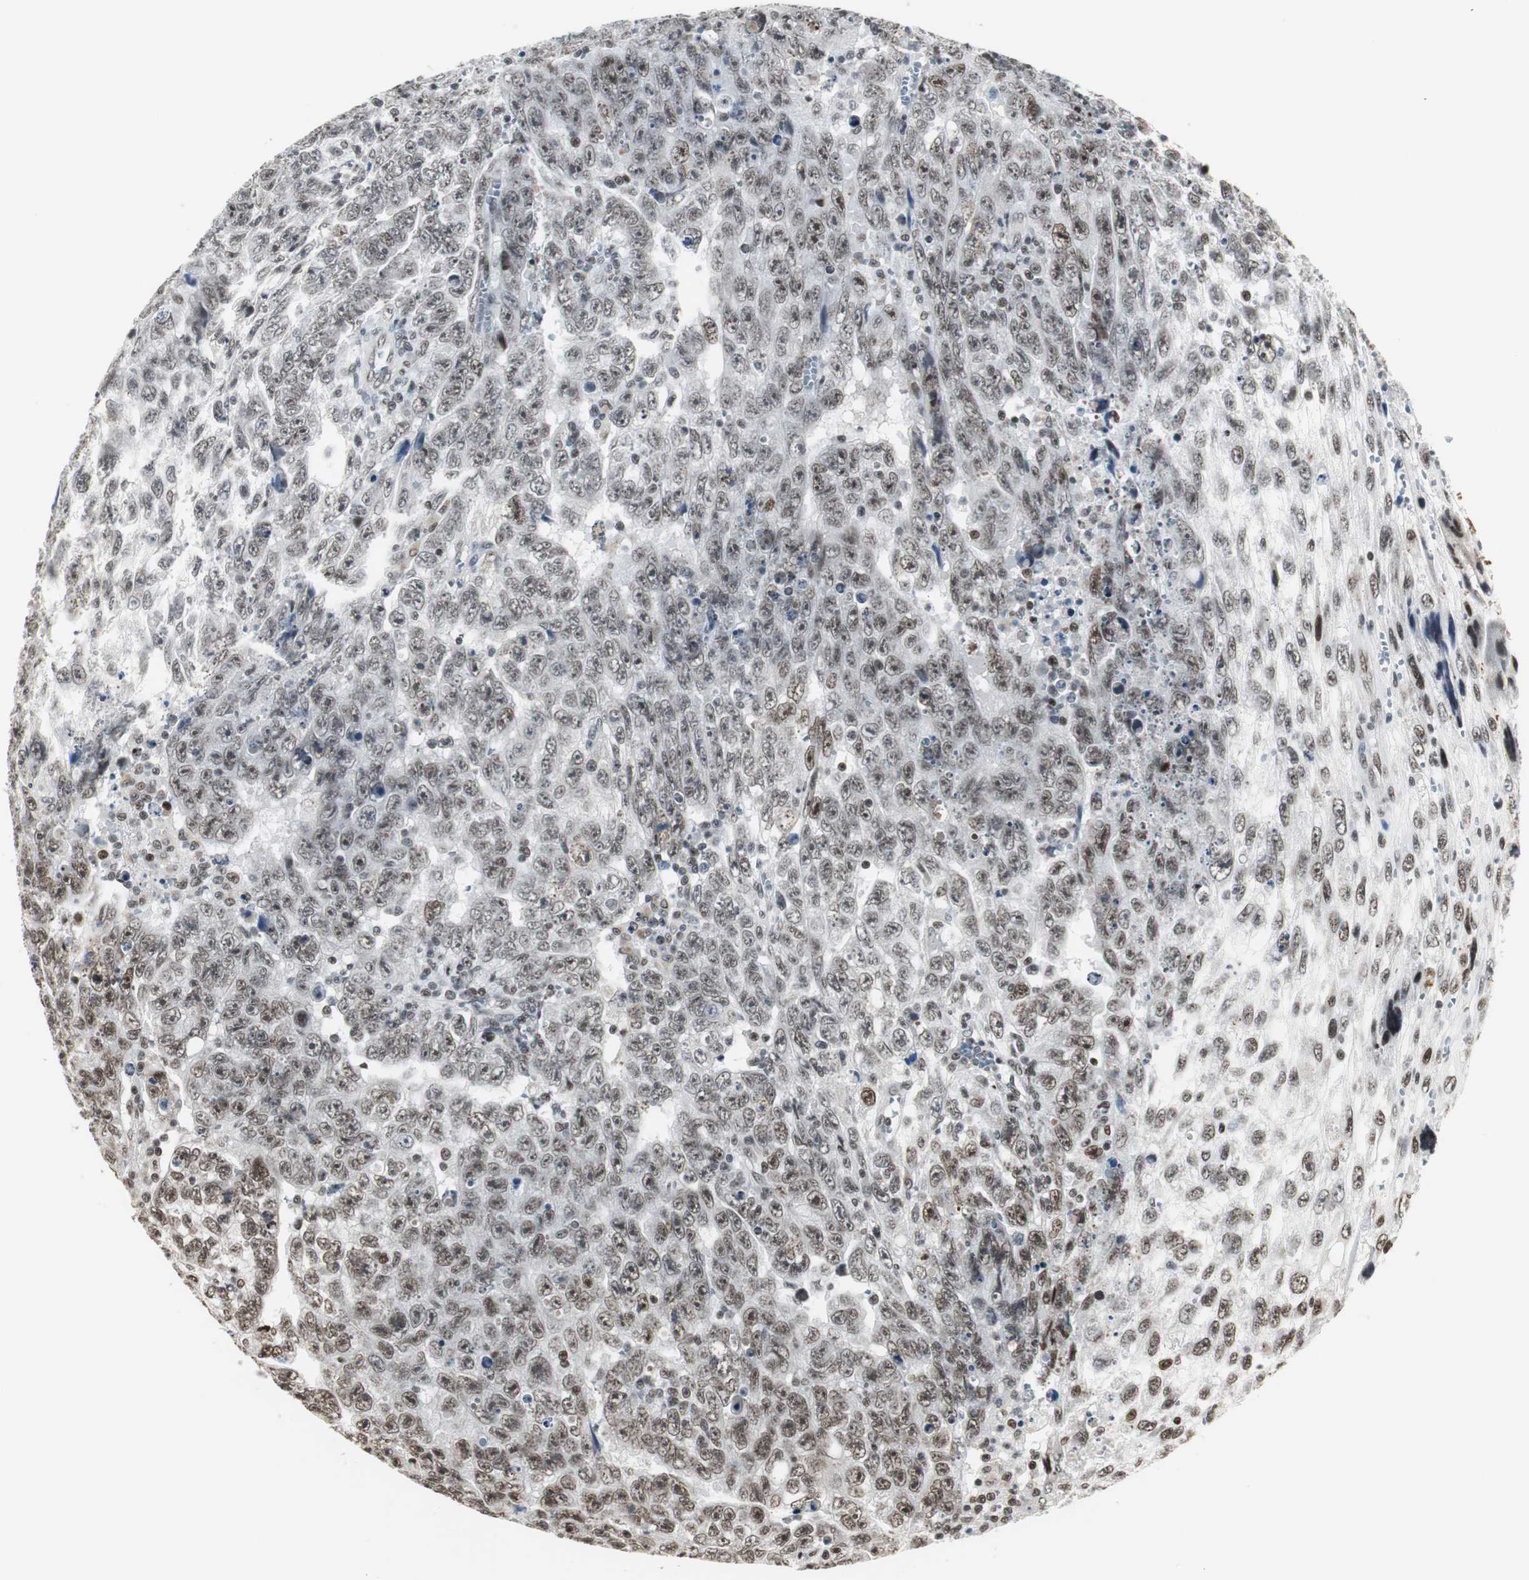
{"staining": {"intensity": "moderate", "quantity": ">75%", "location": "nuclear"}, "tissue": "testis cancer", "cell_type": "Tumor cells", "image_type": "cancer", "snomed": [{"axis": "morphology", "description": "Carcinoma, Embryonal, NOS"}, {"axis": "topography", "description": "Testis"}], "caption": "Immunohistochemical staining of testis cancer demonstrates medium levels of moderate nuclear protein positivity in about >75% of tumor cells.", "gene": "PARN", "patient": {"sex": "male", "age": 28}}